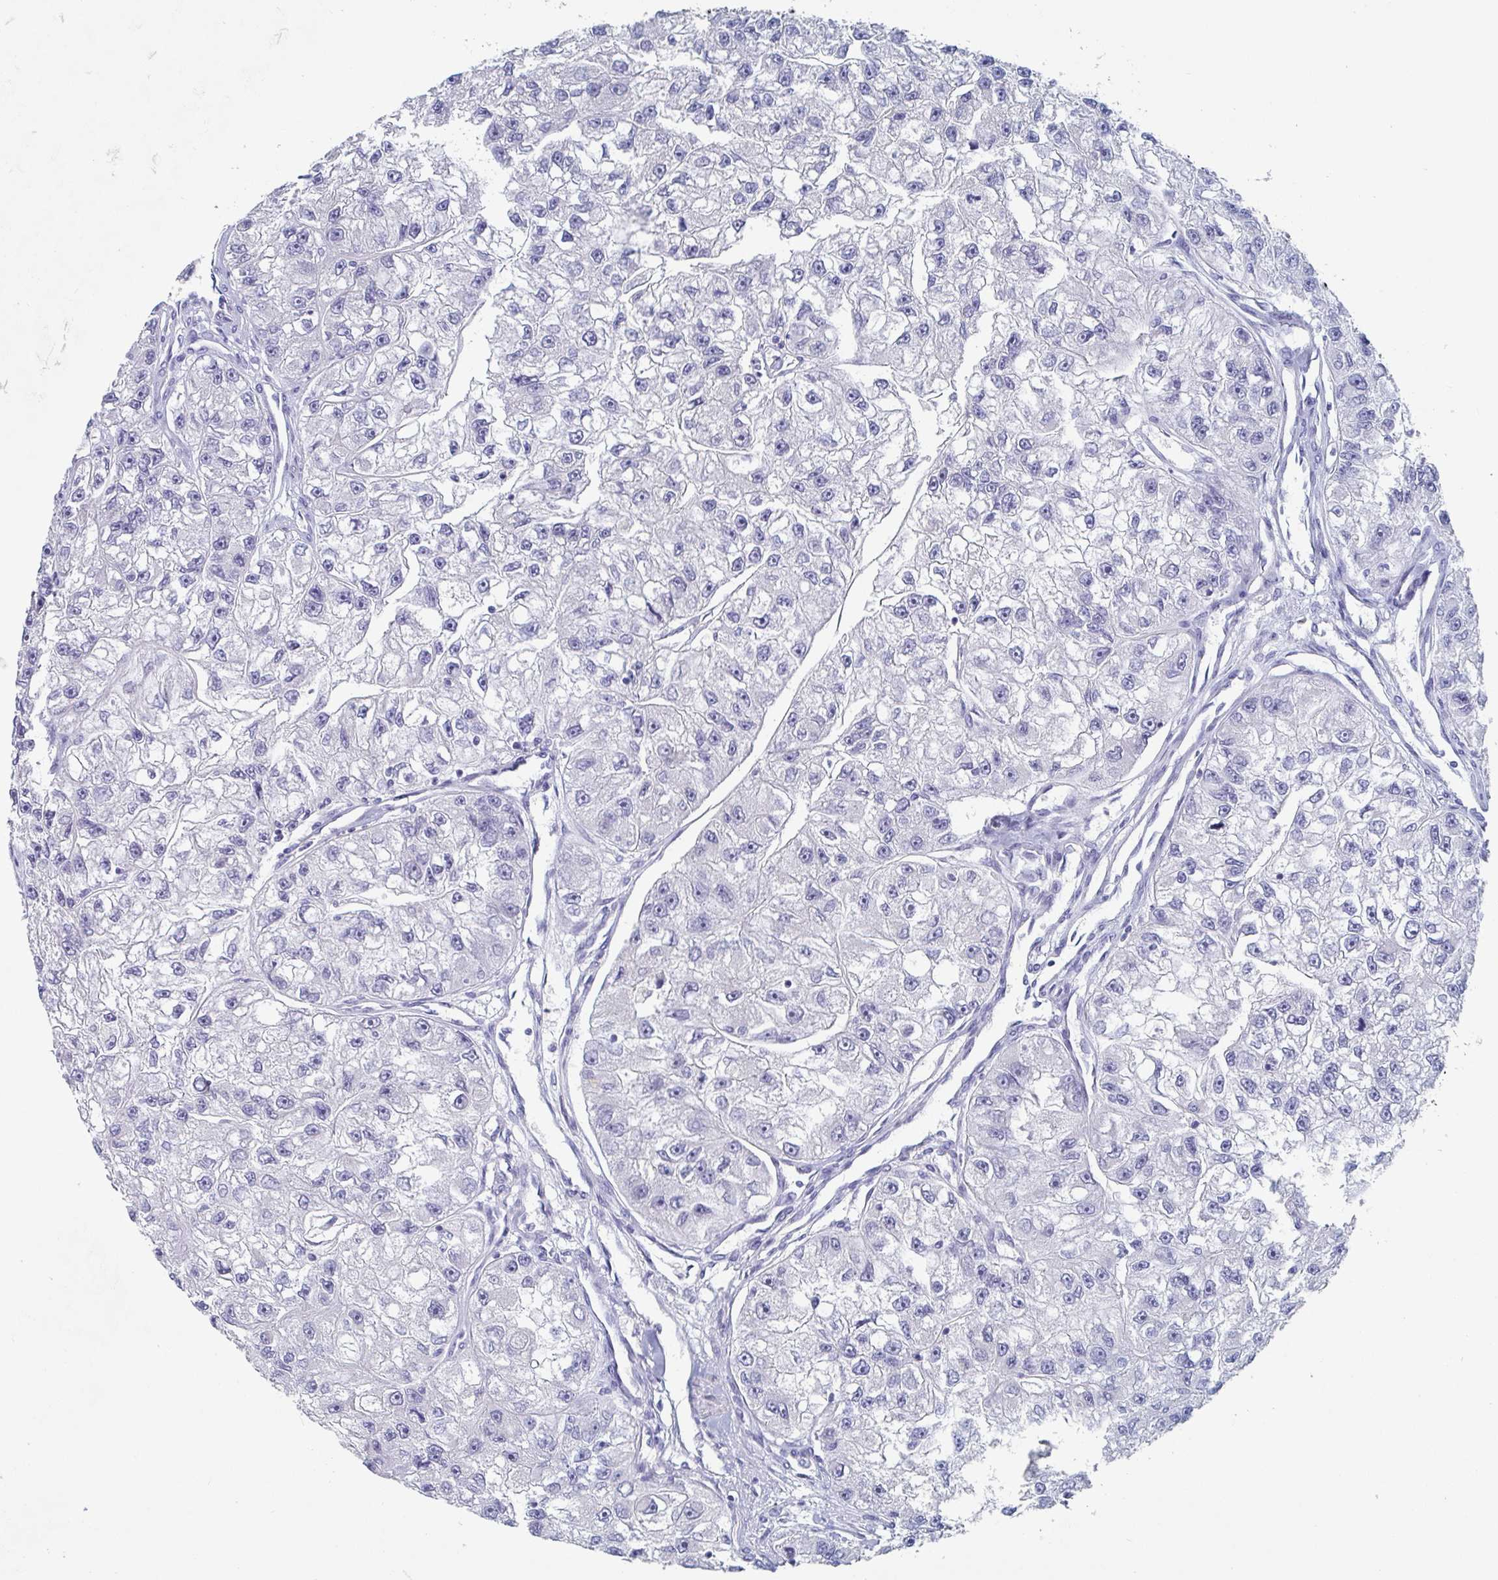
{"staining": {"intensity": "negative", "quantity": "none", "location": "none"}, "tissue": "renal cancer", "cell_type": "Tumor cells", "image_type": "cancer", "snomed": [{"axis": "morphology", "description": "Adenocarcinoma, NOS"}, {"axis": "topography", "description": "Kidney"}], "caption": "Immunohistochemistry of renal cancer (adenocarcinoma) demonstrates no staining in tumor cells.", "gene": "NT5C3B", "patient": {"sex": "male", "age": 63}}